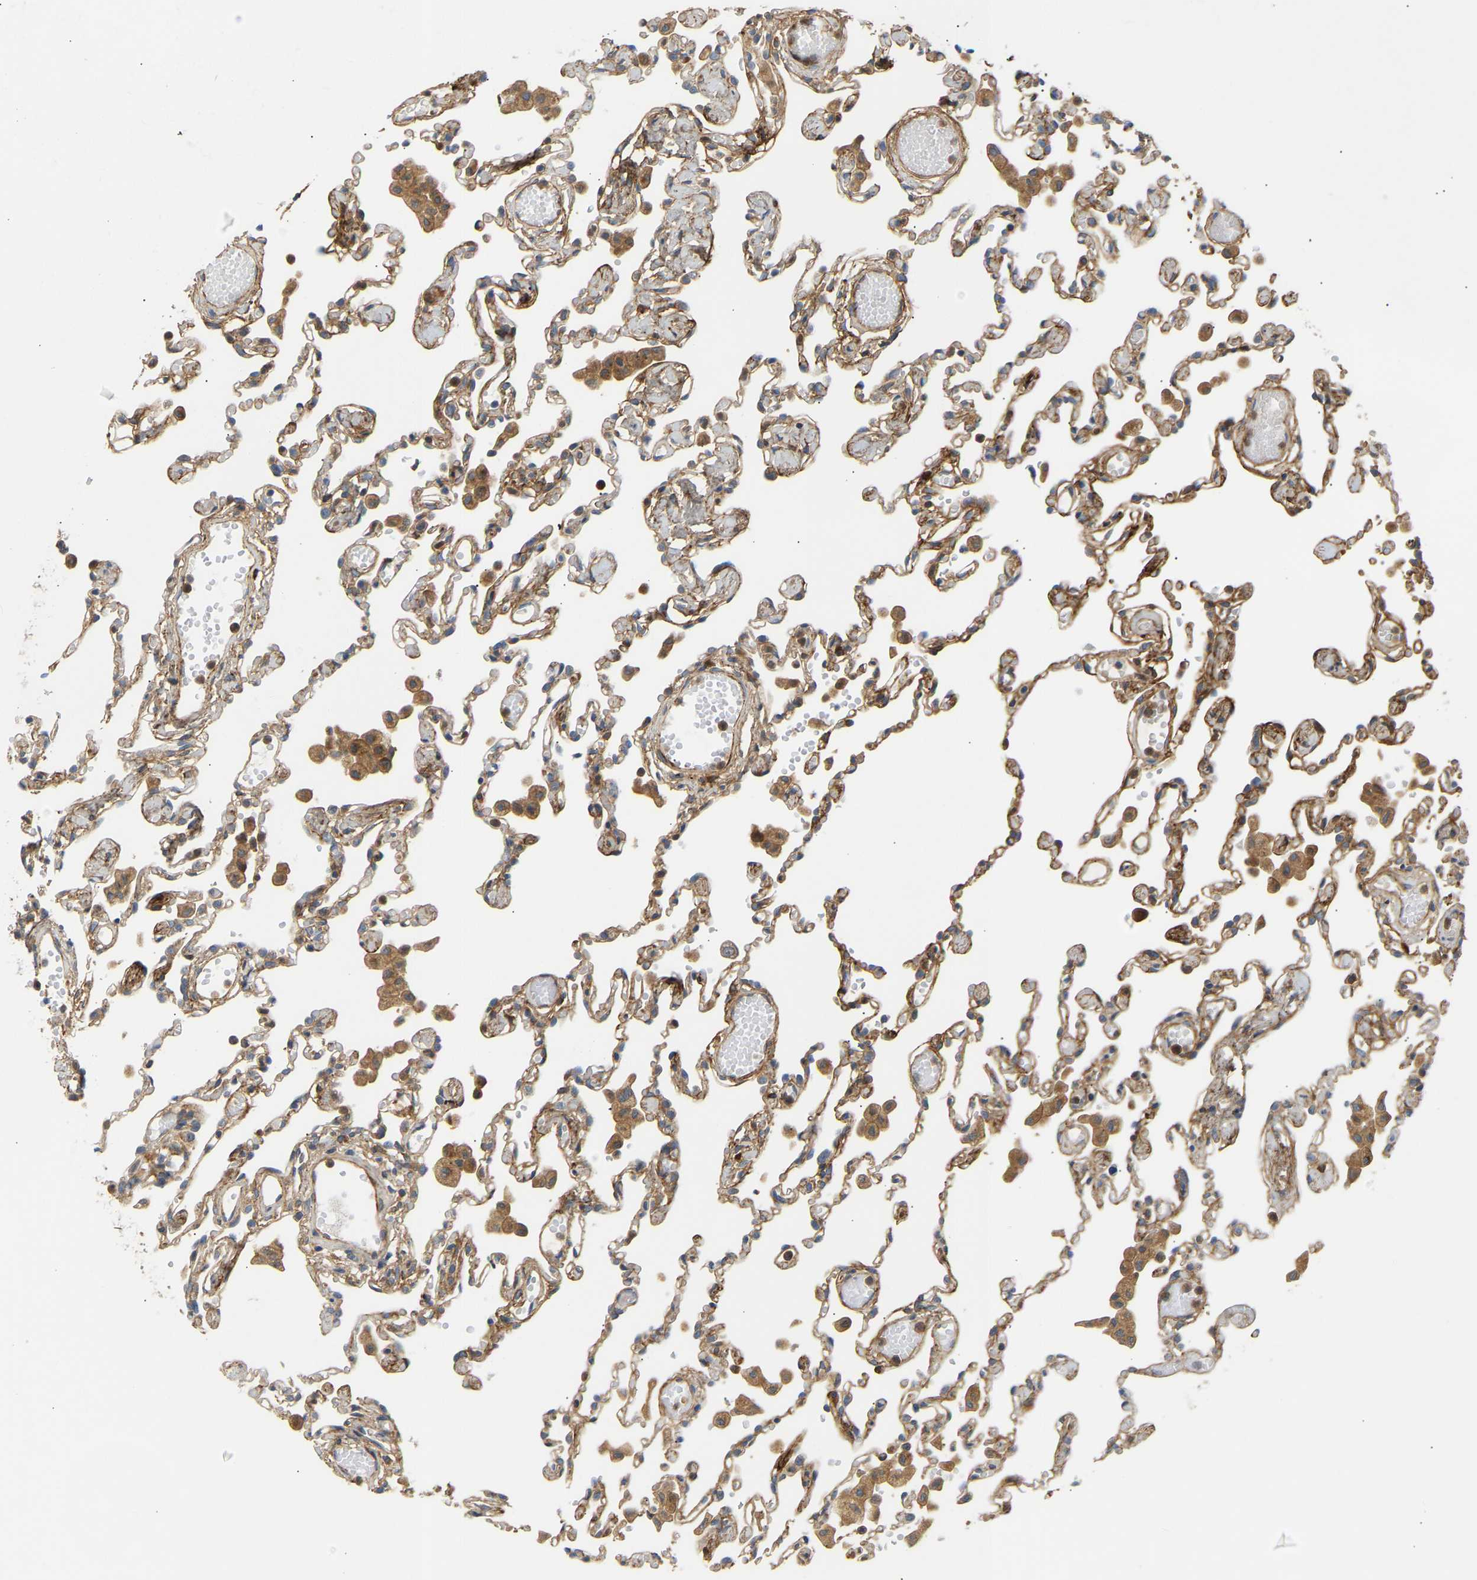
{"staining": {"intensity": "weak", "quantity": ">75%", "location": "cytoplasmic/membranous"}, "tissue": "lung", "cell_type": "Alveolar cells", "image_type": "normal", "snomed": [{"axis": "morphology", "description": "Normal tissue, NOS"}, {"axis": "topography", "description": "Bronchus"}, {"axis": "topography", "description": "Lung"}], "caption": "Immunohistochemical staining of unremarkable human lung shows weak cytoplasmic/membranous protein positivity in approximately >75% of alveolar cells.", "gene": "PLCG2", "patient": {"sex": "female", "age": 49}}